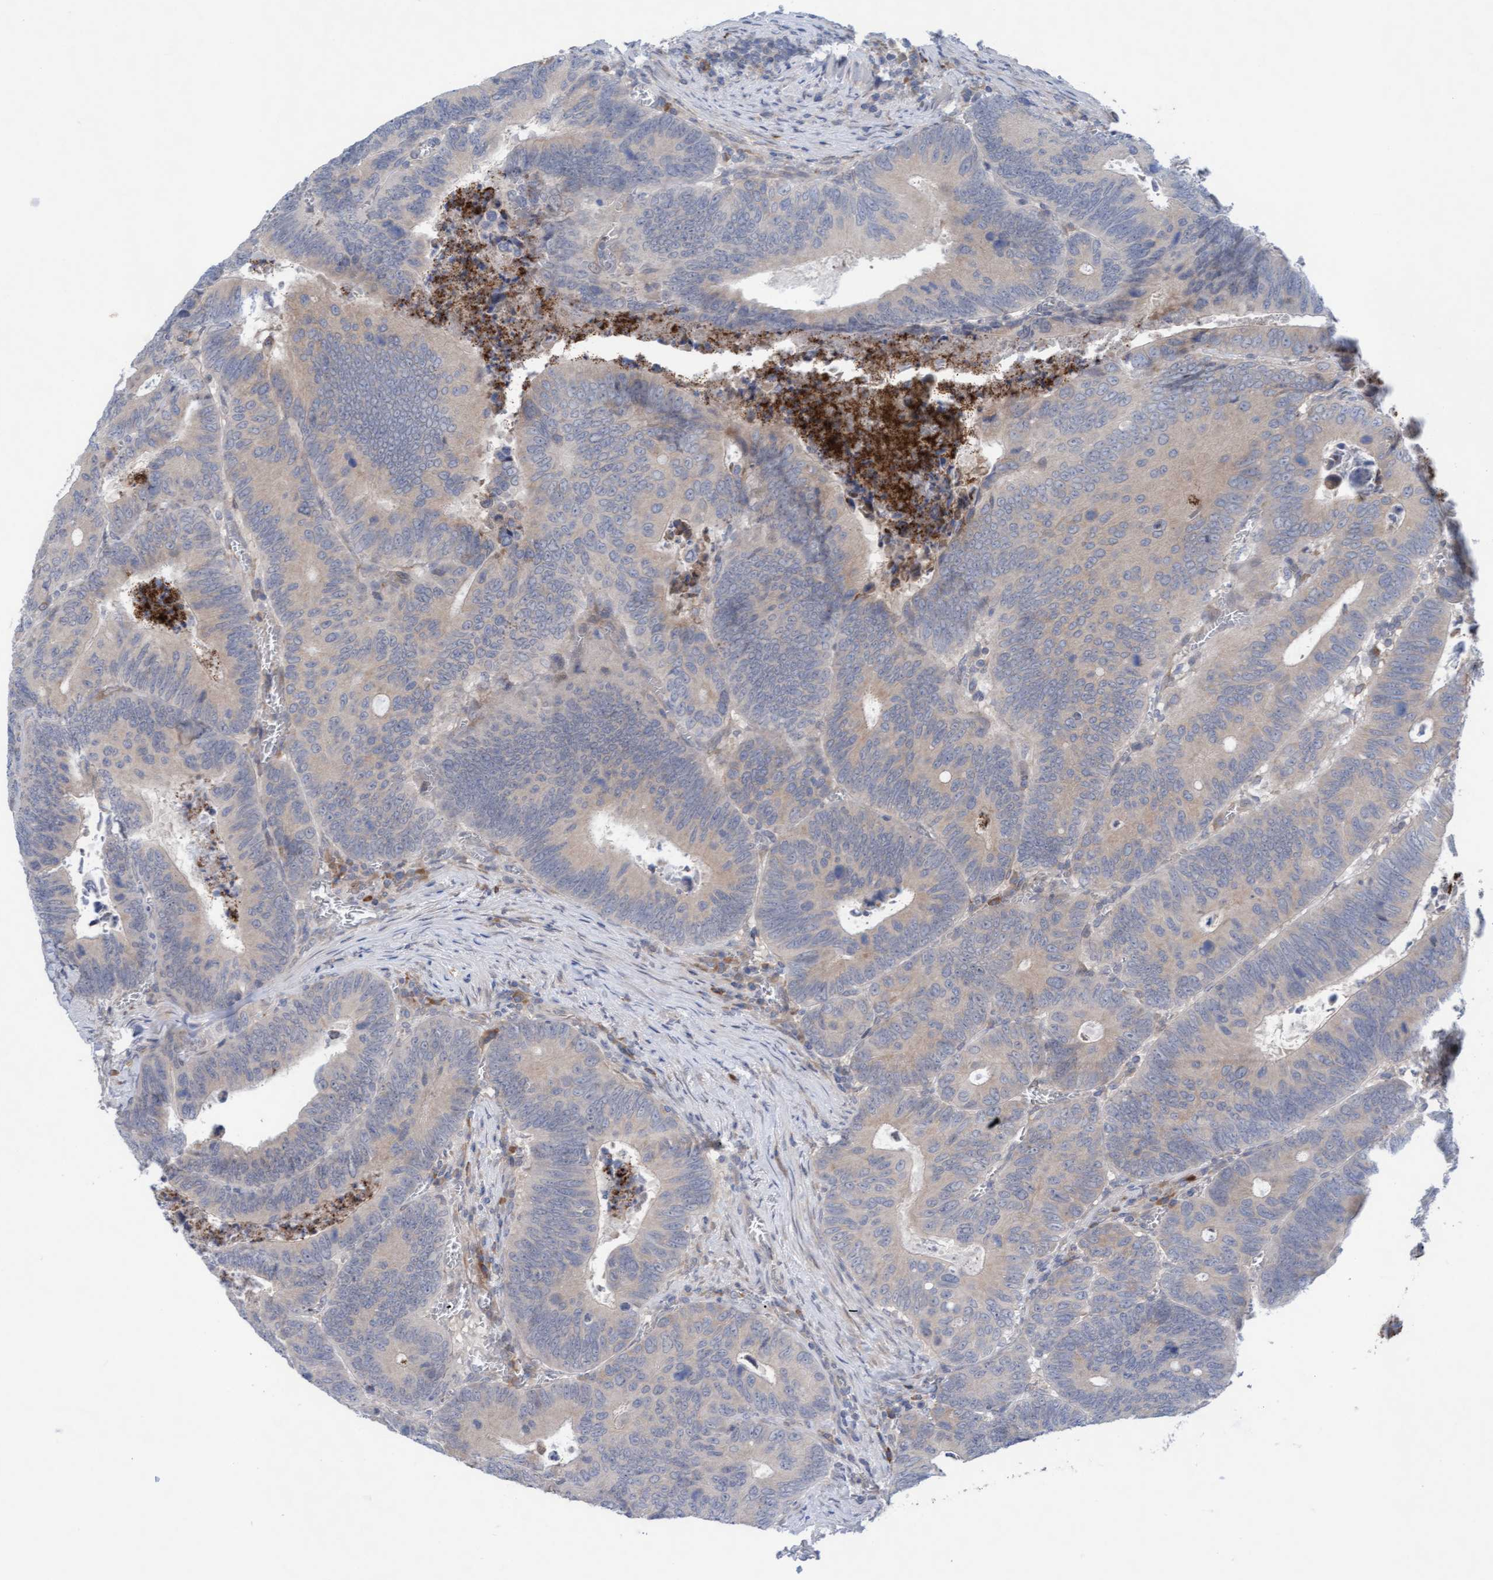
{"staining": {"intensity": "negative", "quantity": "none", "location": "none"}, "tissue": "colorectal cancer", "cell_type": "Tumor cells", "image_type": "cancer", "snomed": [{"axis": "morphology", "description": "Inflammation, NOS"}, {"axis": "morphology", "description": "Adenocarcinoma, NOS"}, {"axis": "topography", "description": "Colon"}], "caption": "Immunohistochemistry (IHC) micrograph of human colorectal cancer (adenocarcinoma) stained for a protein (brown), which shows no expression in tumor cells.", "gene": "PLCD1", "patient": {"sex": "male", "age": 72}}